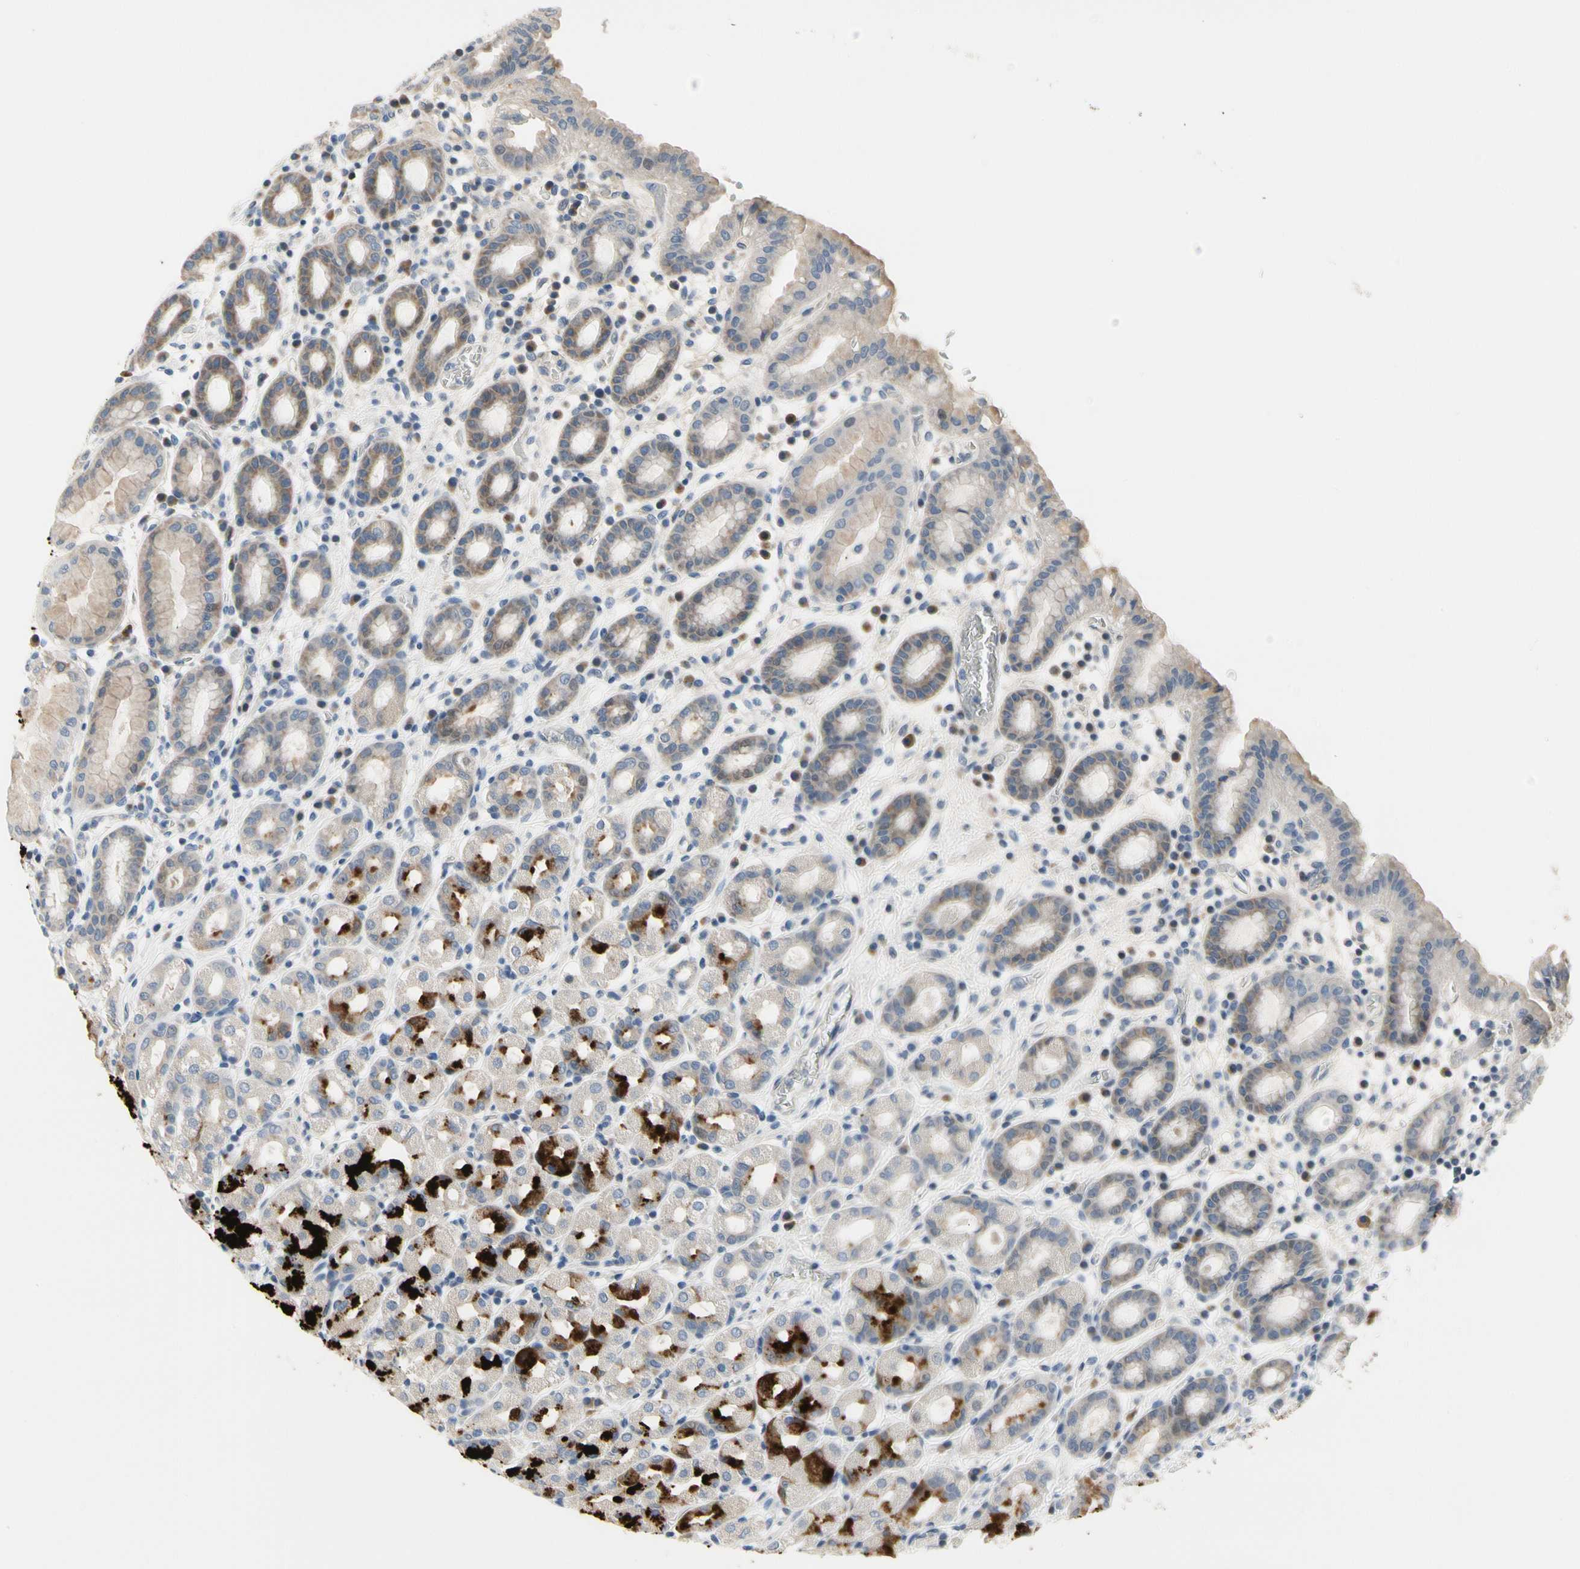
{"staining": {"intensity": "strong", "quantity": "25%-75%", "location": "cytoplasmic/membranous"}, "tissue": "stomach", "cell_type": "Glandular cells", "image_type": "normal", "snomed": [{"axis": "morphology", "description": "Normal tissue, NOS"}, {"axis": "topography", "description": "Stomach, upper"}], "caption": "Immunohistochemical staining of benign stomach displays high levels of strong cytoplasmic/membranous expression in approximately 25%-75% of glandular cells. The staining was performed using DAB to visualize the protein expression in brown, while the nuclei were stained in blue with hematoxylin (Magnification: 20x).", "gene": "NFASC", "patient": {"sex": "male", "age": 68}}